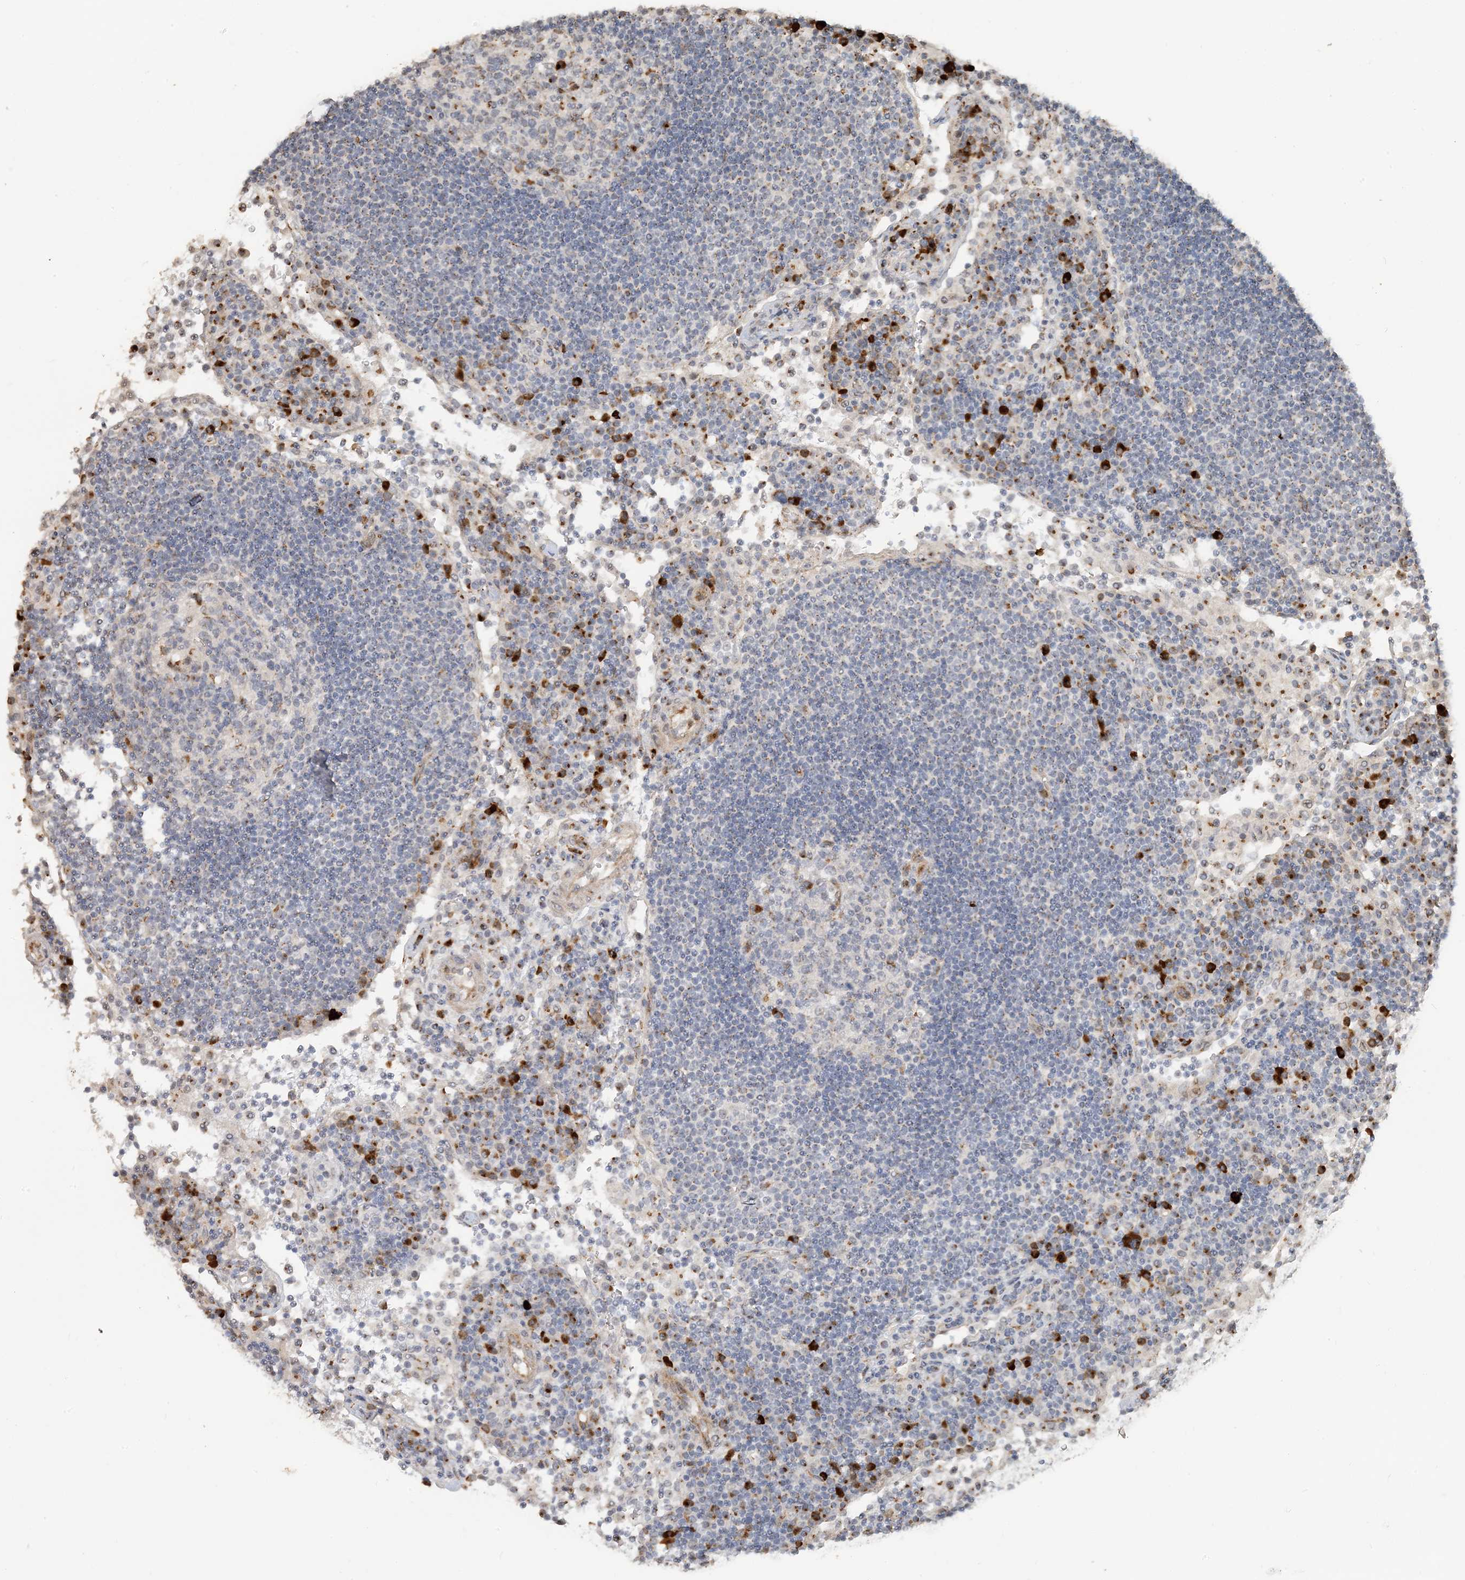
{"staining": {"intensity": "strong", "quantity": "<25%", "location": "cytoplasmic/membranous"}, "tissue": "lymph node", "cell_type": "Germinal center cells", "image_type": "normal", "snomed": [{"axis": "morphology", "description": "Normal tissue, NOS"}, {"axis": "topography", "description": "Lymph node"}], "caption": "Immunohistochemistry (DAB) staining of unremarkable lymph node shows strong cytoplasmic/membranous protein positivity in approximately <25% of germinal center cells.", "gene": "ZCCHC4", "patient": {"sex": "female", "age": 53}}